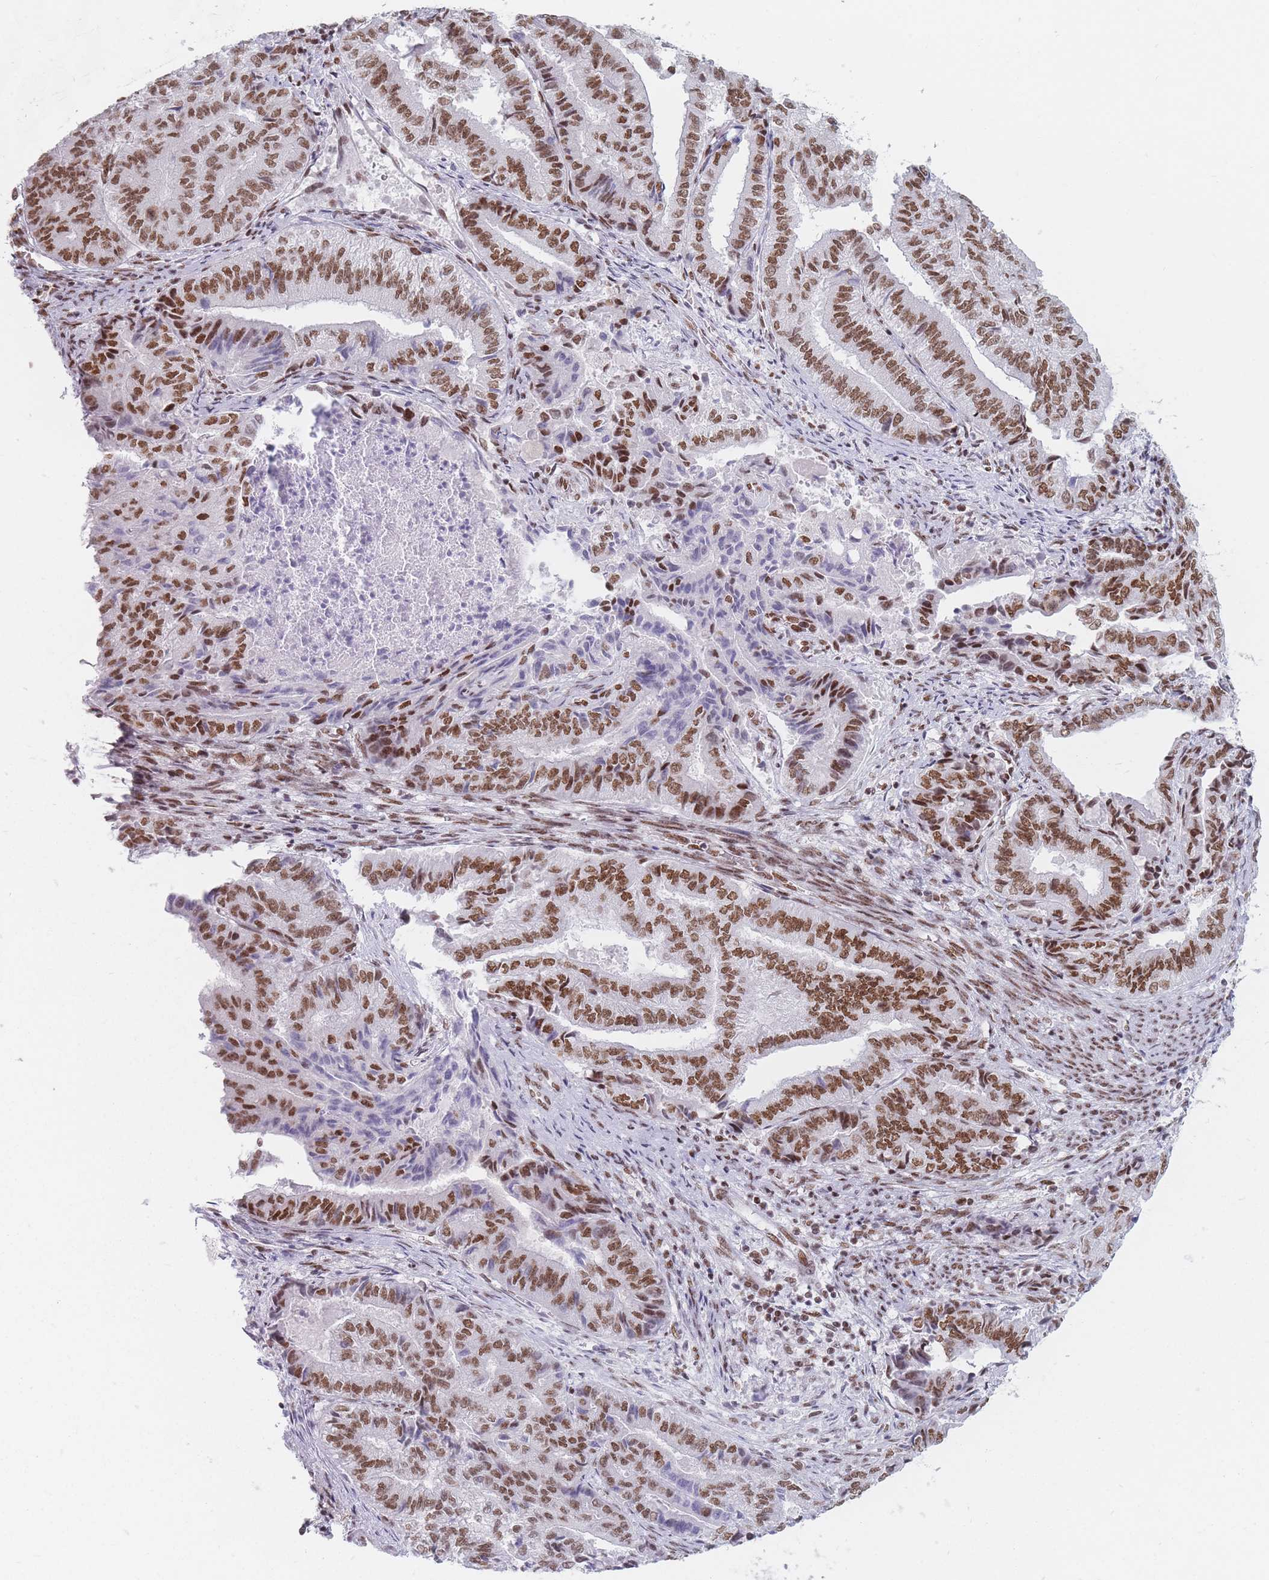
{"staining": {"intensity": "moderate", "quantity": ">75%", "location": "nuclear"}, "tissue": "endometrial cancer", "cell_type": "Tumor cells", "image_type": "cancer", "snomed": [{"axis": "morphology", "description": "Adenocarcinoma, NOS"}, {"axis": "topography", "description": "Endometrium"}], "caption": "An immunohistochemistry (IHC) image of neoplastic tissue is shown. Protein staining in brown labels moderate nuclear positivity in adenocarcinoma (endometrial) within tumor cells.", "gene": "SAFB2", "patient": {"sex": "female", "age": 80}}